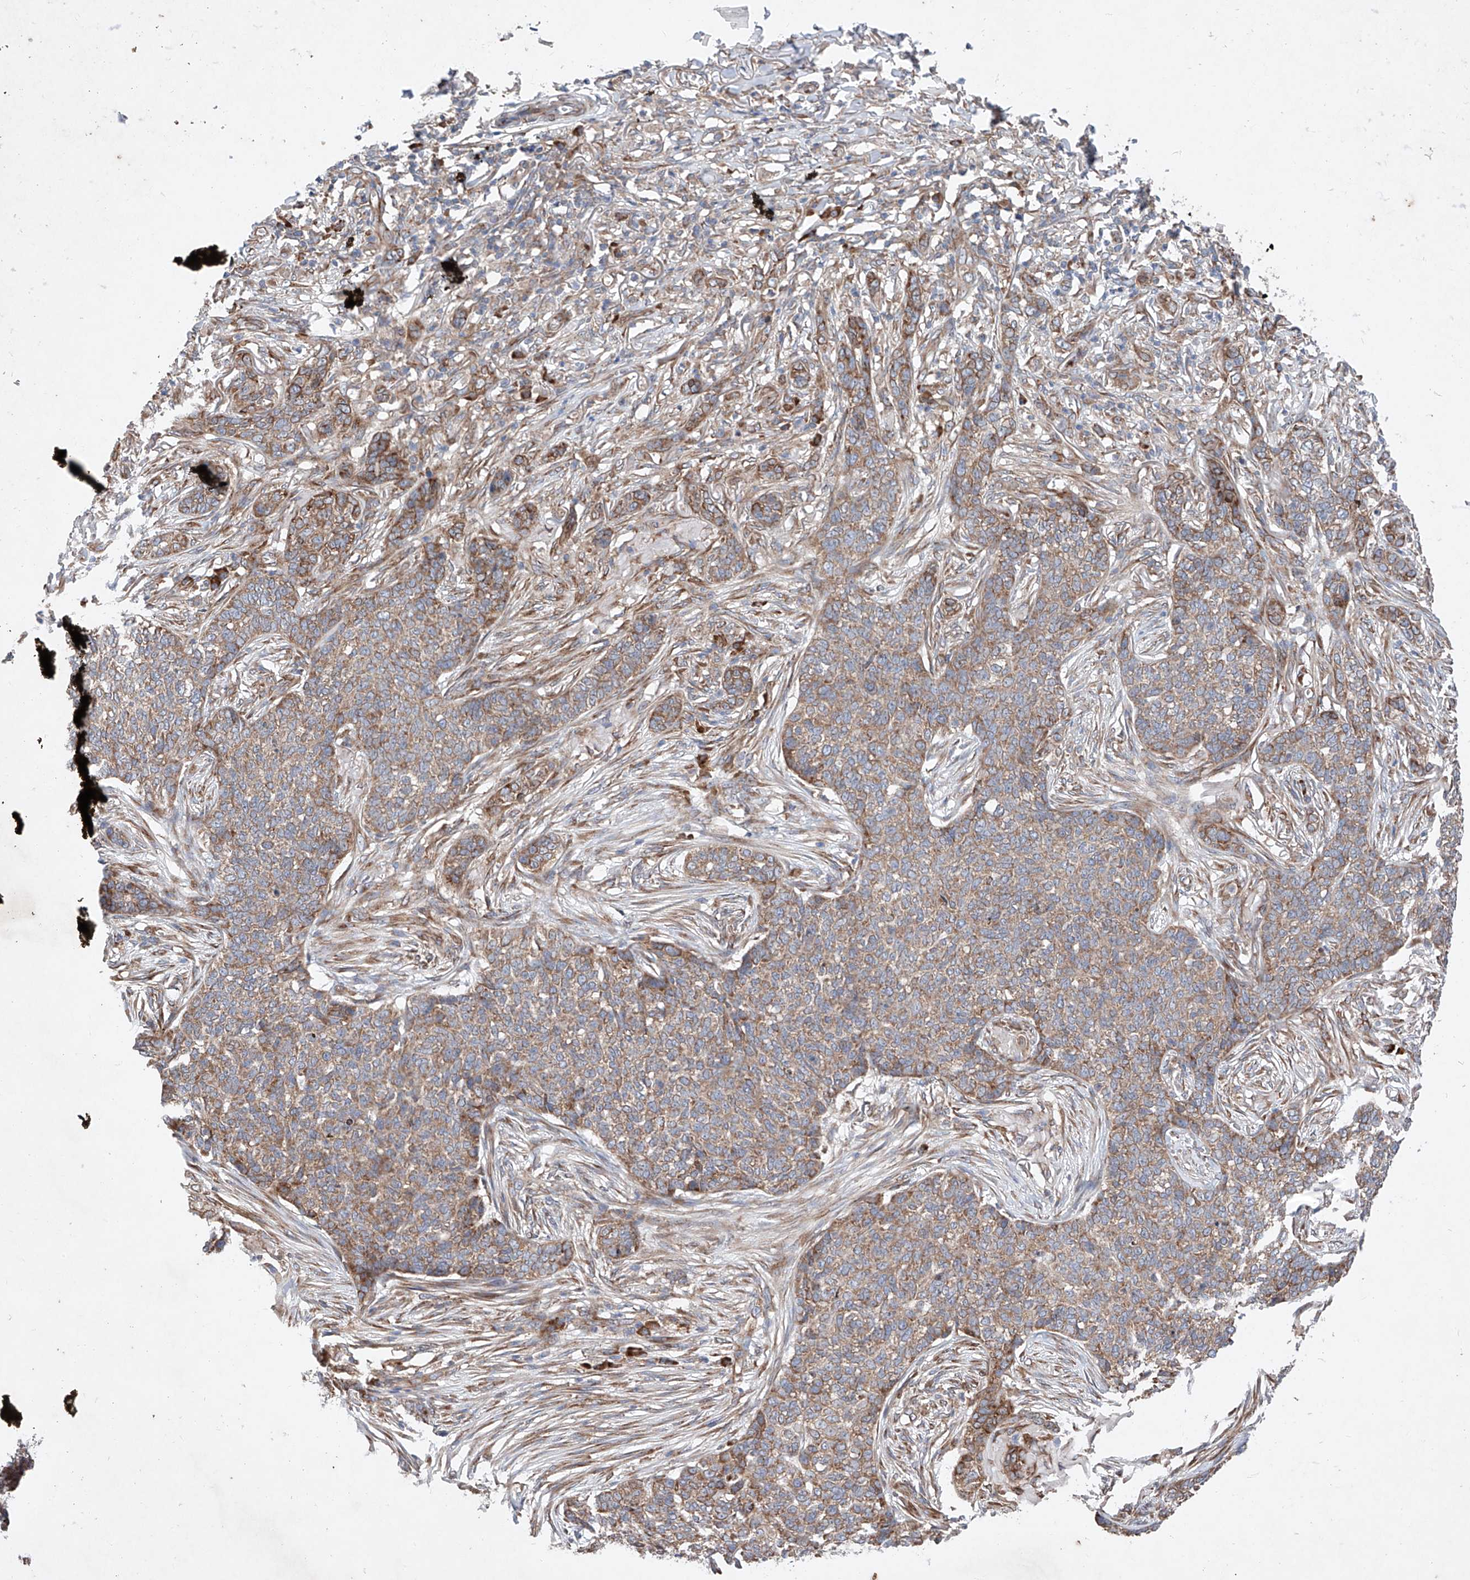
{"staining": {"intensity": "moderate", "quantity": ">75%", "location": "cytoplasmic/membranous"}, "tissue": "skin cancer", "cell_type": "Tumor cells", "image_type": "cancer", "snomed": [{"axis": "morphology", "description": "Basal cell carcinoma"}, {"axis": "topography", "description": "Skin"}], "caption": "The image demonstrates immunohistochemical staining of skin cancer (basal cell carcinoma). There is moderate cytoplasmic/membranous staining is appreciated in approximately >75% of tumor cells.", "gene": "FASTK", "patient": {"sex": "male", "age": 85}}